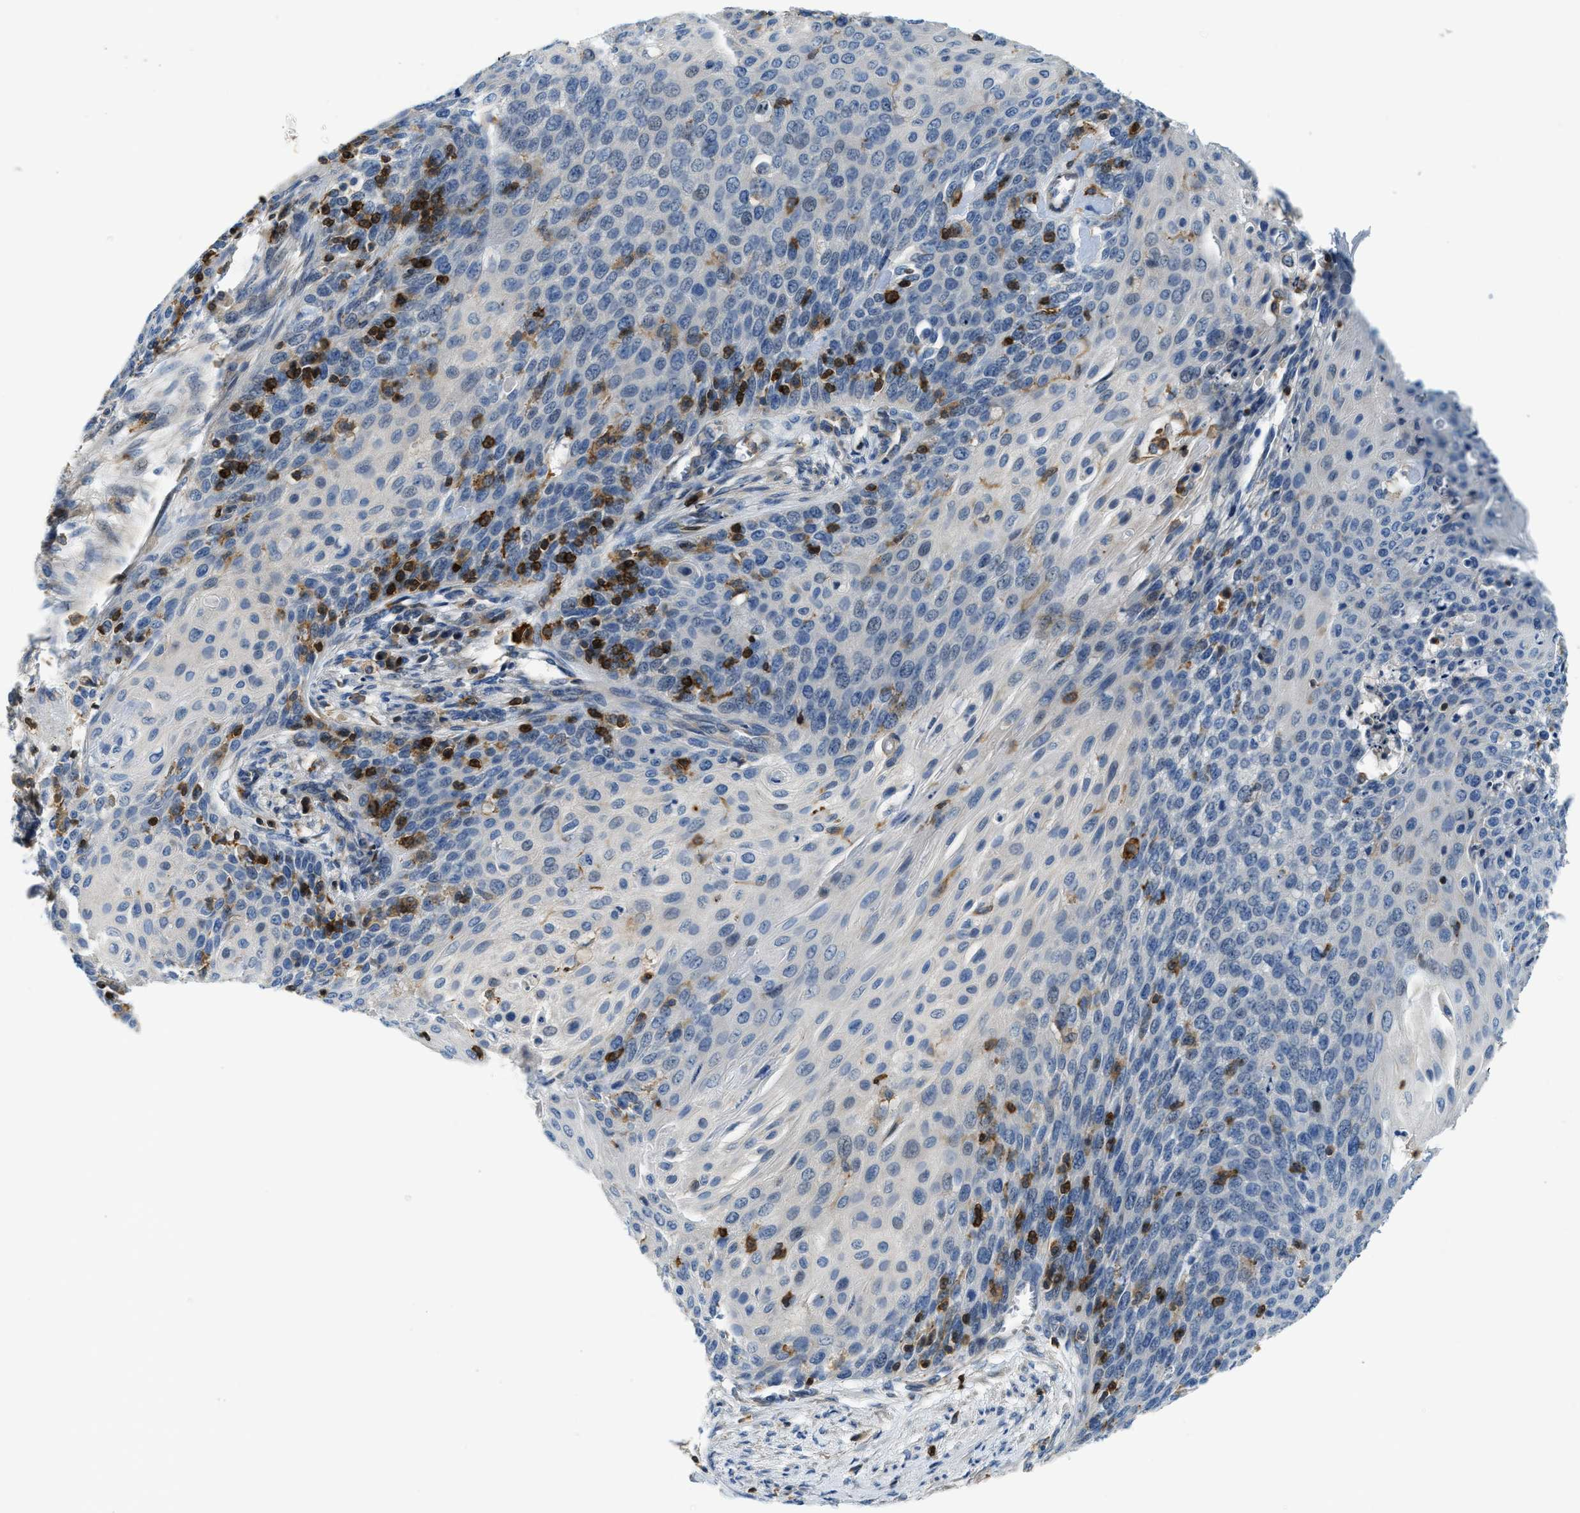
{"staining": {"intensity": "negative", "quantity": "none", "location": "none"}, "tissue": "cervical cancer", "cell_type": "Tumor cells", "image_type": "cancer", "snomed": [{"axis": "morphology", "description": "Squamous cell carcinoma, NOS"}, {"axis": "topography", "description": "Cervix"}], "caption": "The histopathology image exhibits no significant positivity in tumor cells of cervical cancer.", "gene": "MYO1G", "patient": {"sex": "female", "age": 39}}